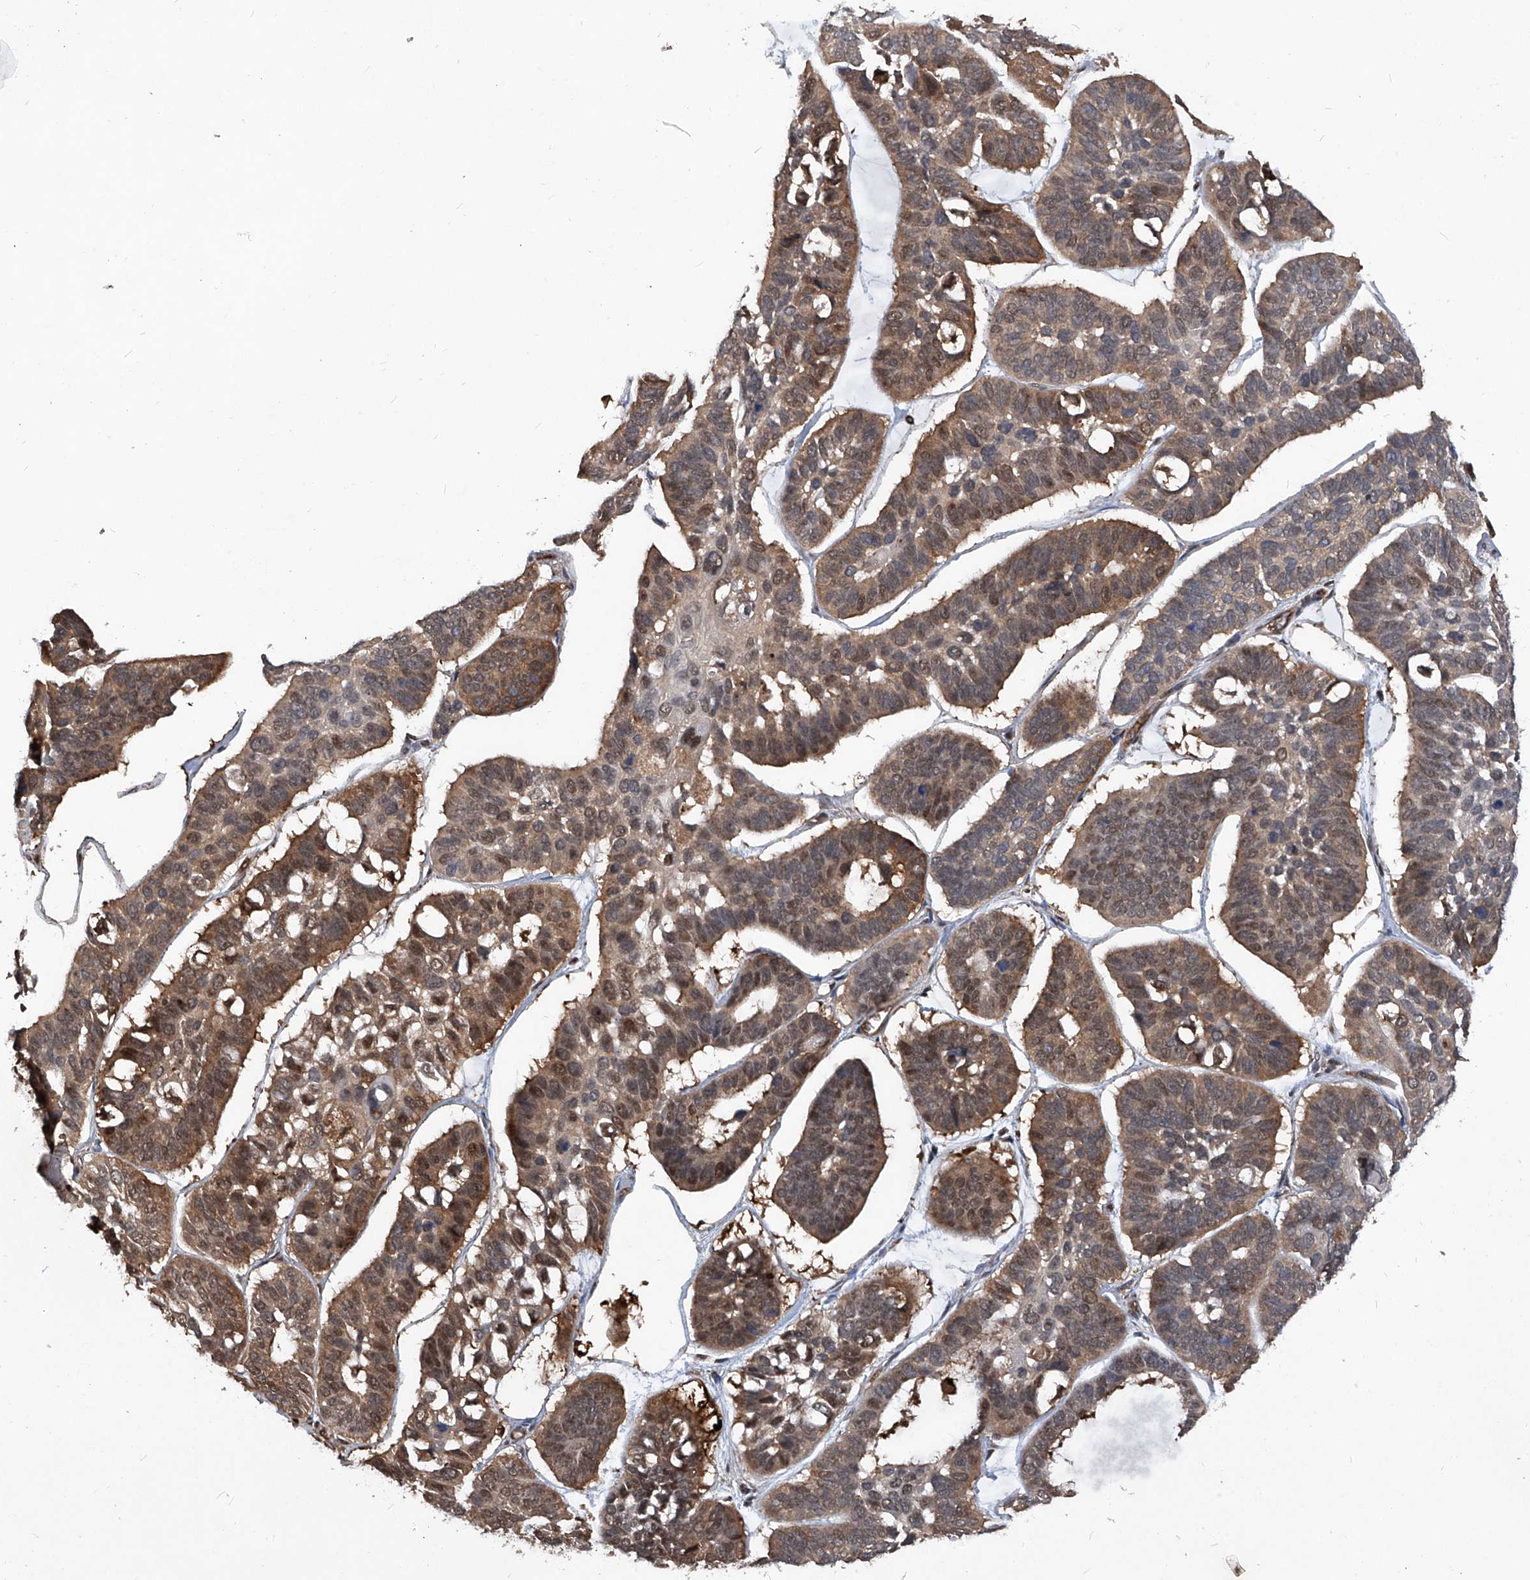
{"staining": {"intensity": "moderate", "quantity": ">75%", "location": "cytoplasmic/membranous,nuclear"}, "tissue": "skin cancer", "cell_type": "Tumor cells", "image_type": "cancer", "snomed": [{"axis": "morphology", "description": "Basal cell carcinoma"}, {"axis": "topography", "description": "Skin"}], "caption": "High-power microscopy captured an IHC photomicrograph of basal cell carcinoma (skin), revealing moderate cytoplasmic/membranous and nuclear staining in about >75% of tumor cells.", "gene": "PSMB1", "patient": {"sex": "male", "age": 62}}